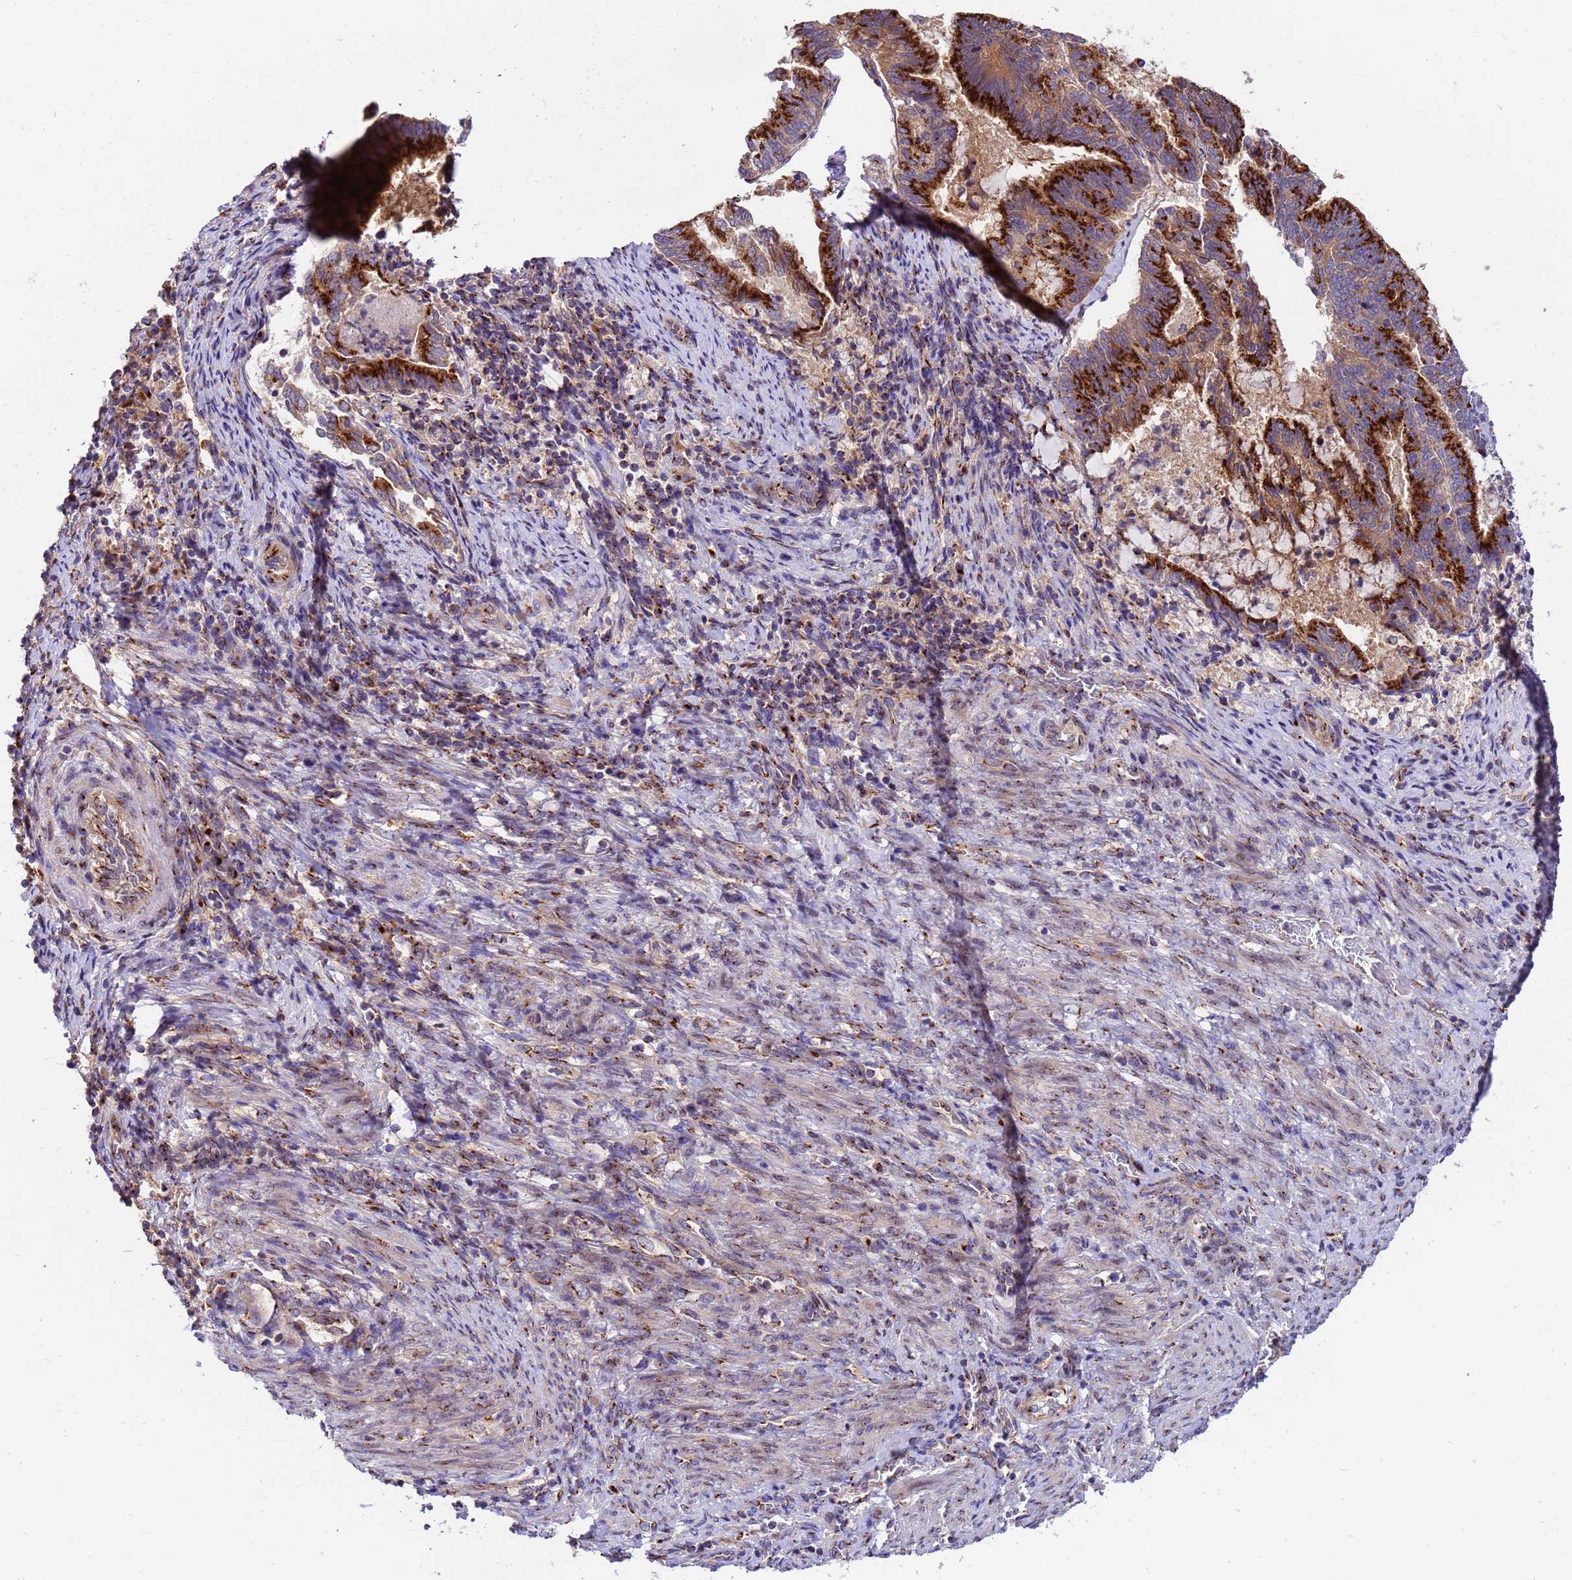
{"staining": {"intensity": "strong", "quantity": ">75%", "location": "cytoplasmic/membranous"}, "tissue": "endometrial cancer", "cell_type": "Tumor cells", "image_type": "cancer", "snomed": [{"axis": "morphology", "description": "Adenocarcinoma, NOS"}, {"axis": "topography", "description": "Endometrium"}], "caption": "Protein staining exhibits strong cytoplasmic/membranous expression in about >75% of tumor cells in endometrial cancer.", "gene": "HPS3", "patient": {"sex": "female", "age": 80}}